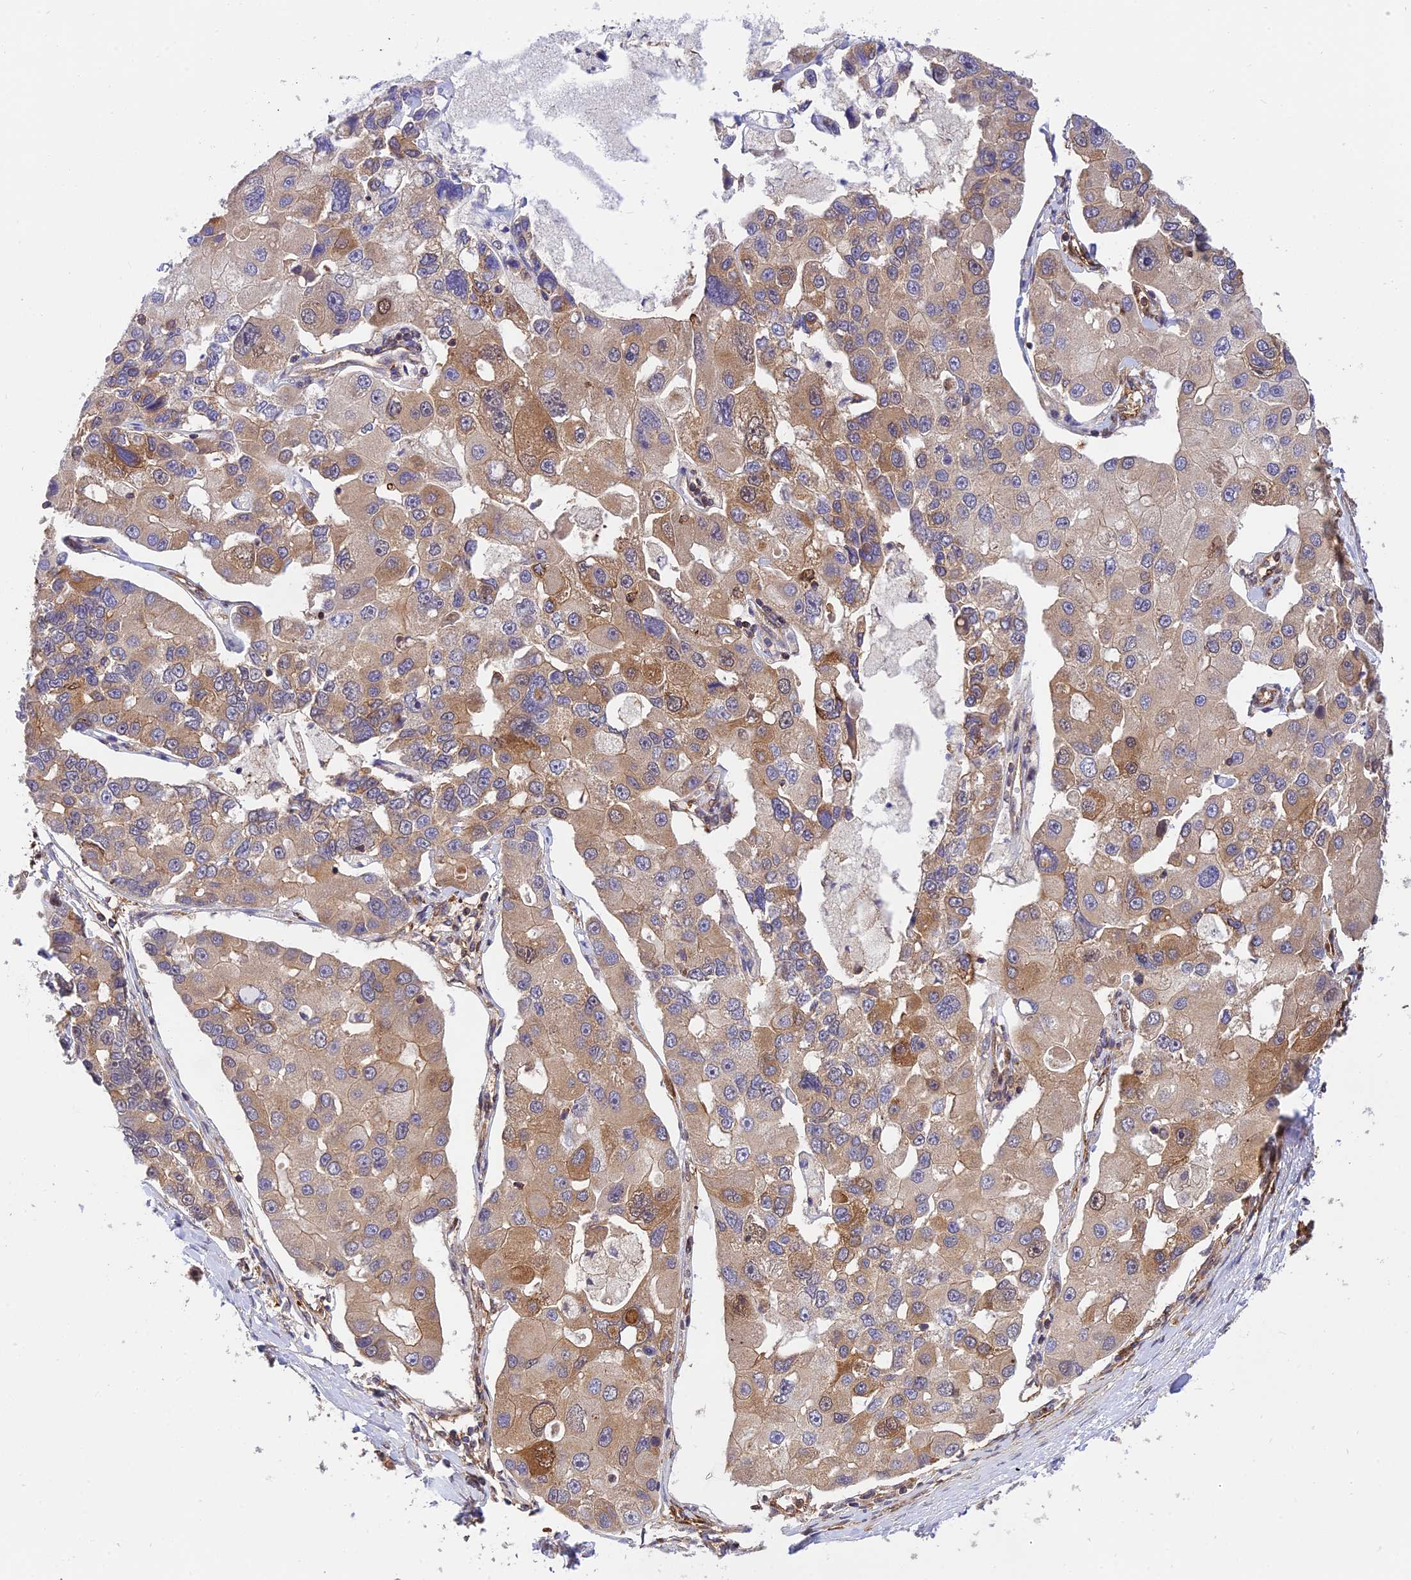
{"staining": {"intensity": "moderate", "quantity": "25%-75%", "location": "cytoplasmic/membranous"}, "tissue": "lung cancer", "cell_type": "Tumor cells", "image_type": "cancer", "snomed": [{"axis": "morphology", "description": "Adenocarcinoma, NOS"}, {"axis": "topography", "description": "Lung"}], "caption": "High-power microscopy captured an immunohistochemistry photomicrograph of lung adenocarcinoma, revealing moderate cytoplasmic/membranous positivity in approximately 25%-75% of tumor cells.", "gene": "EVI5L", "patient": {"sex": "female", "age": 54}}